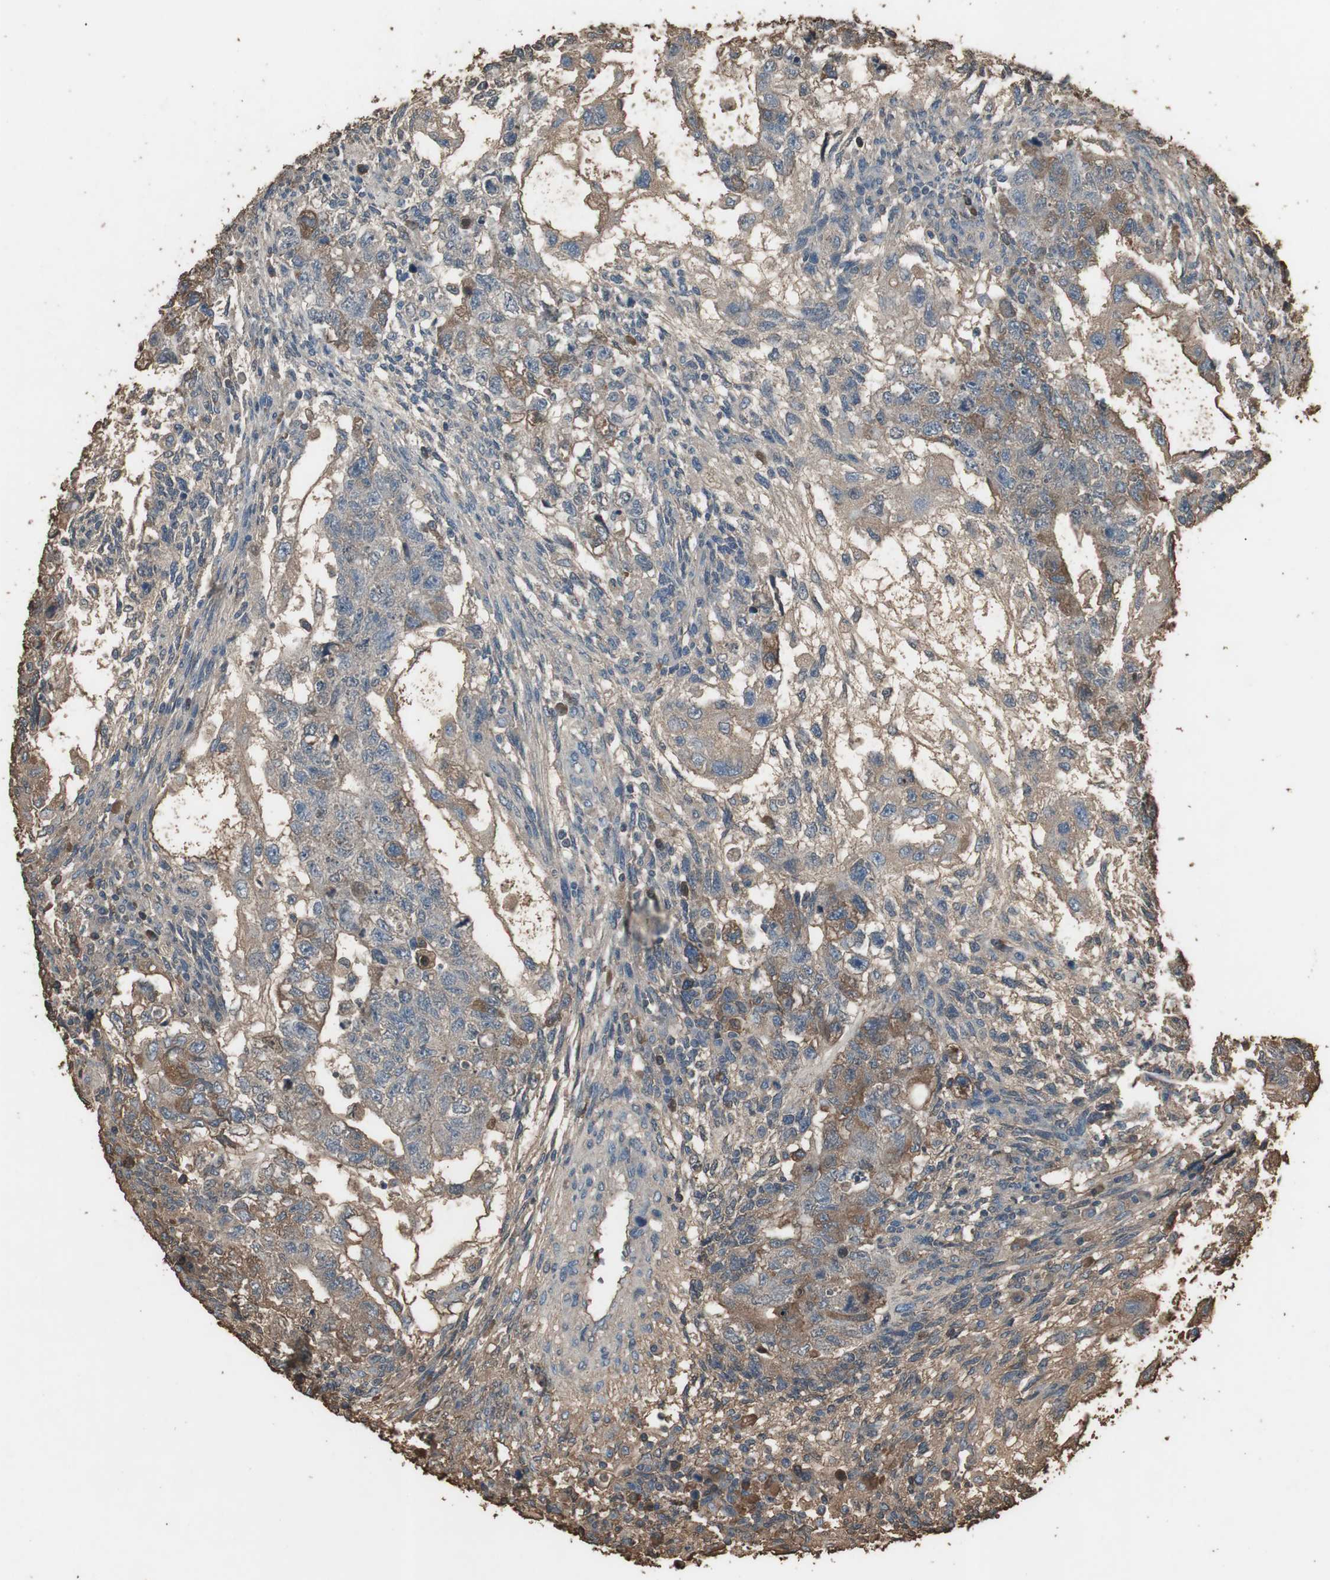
{"staining": {"intensity": "weak", "quantity": ">75%", "location": "cytoplasmic/membranous"}, "tissue": "testis cancer", "cell_type": "Tumor cells", "image_type": "cancer", "snomed": [{"axis": "morphology", "description": "Normal tissue, NOS"}, {"axis": "morphology", "description": "Carcinoma, Embryonal, NOS"}, {"axis": "topography", "description": "Testis"}], "caption": "Tumor cells show weak cytoplasmic/membranous staining in approximately >75% of cells in testis cancer (embryonal carcinoma).", "gene": "MMP14", "patient": {"sex": "male", "age": 36}}